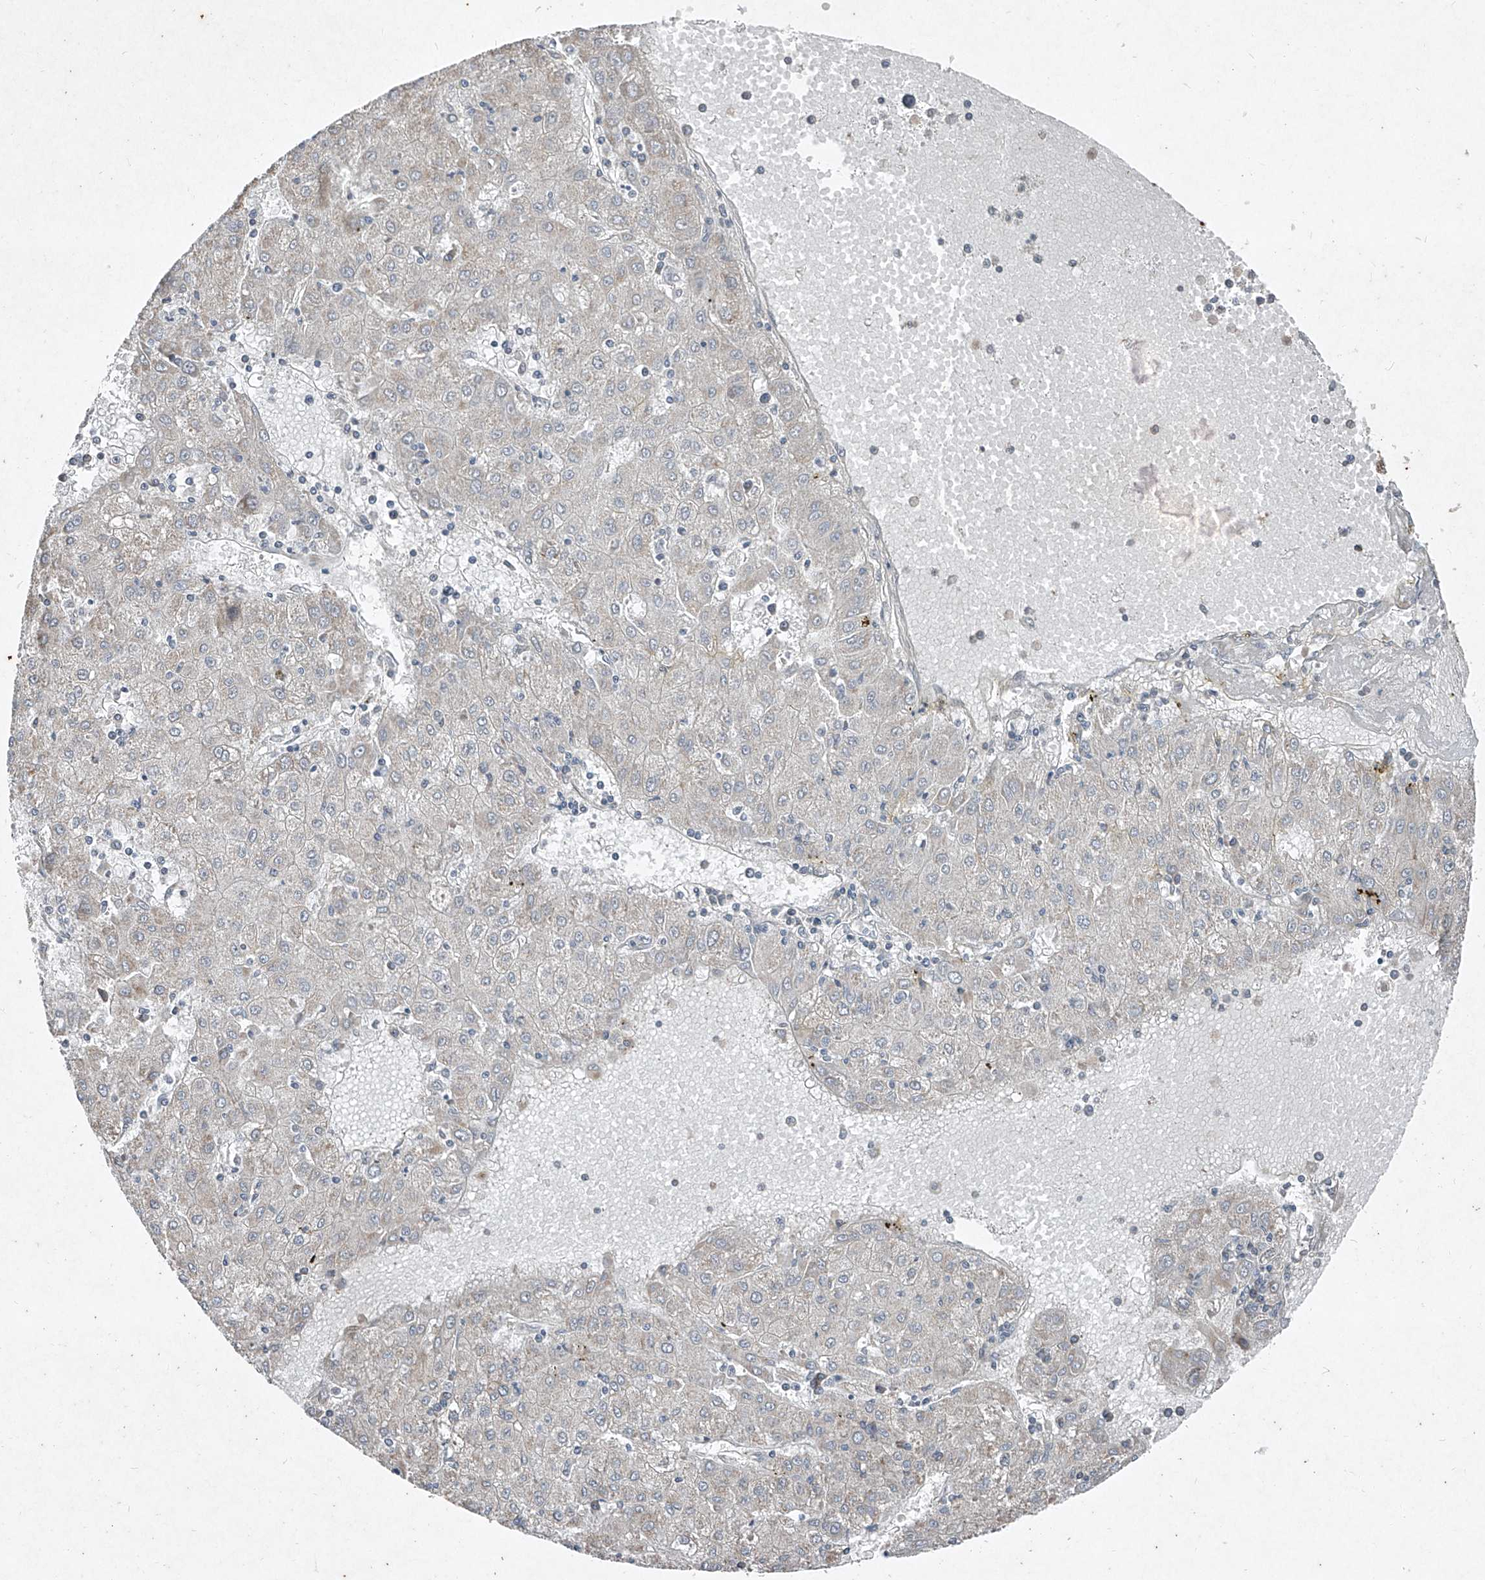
{"staining": {"intensity": "negative", "quantity": "none", "location": "none"}, "tissue": "liver cancer", "cell_type": "Tumor cells", "image_type": "cancer", "snomed": [{"axis": "morphology", "description": "Carcinoma, Hepatocellular, NOS"}, {"axis": "topography", "description": "Liver"}], "caption": "Immunohistochemistry (IHC) micrograph of human liver cancer stained for a protein (brown), which exhibits no staining in tumor cells.", "gene": "ABCD3", "patient": {"sex": "male", "age": 72}}